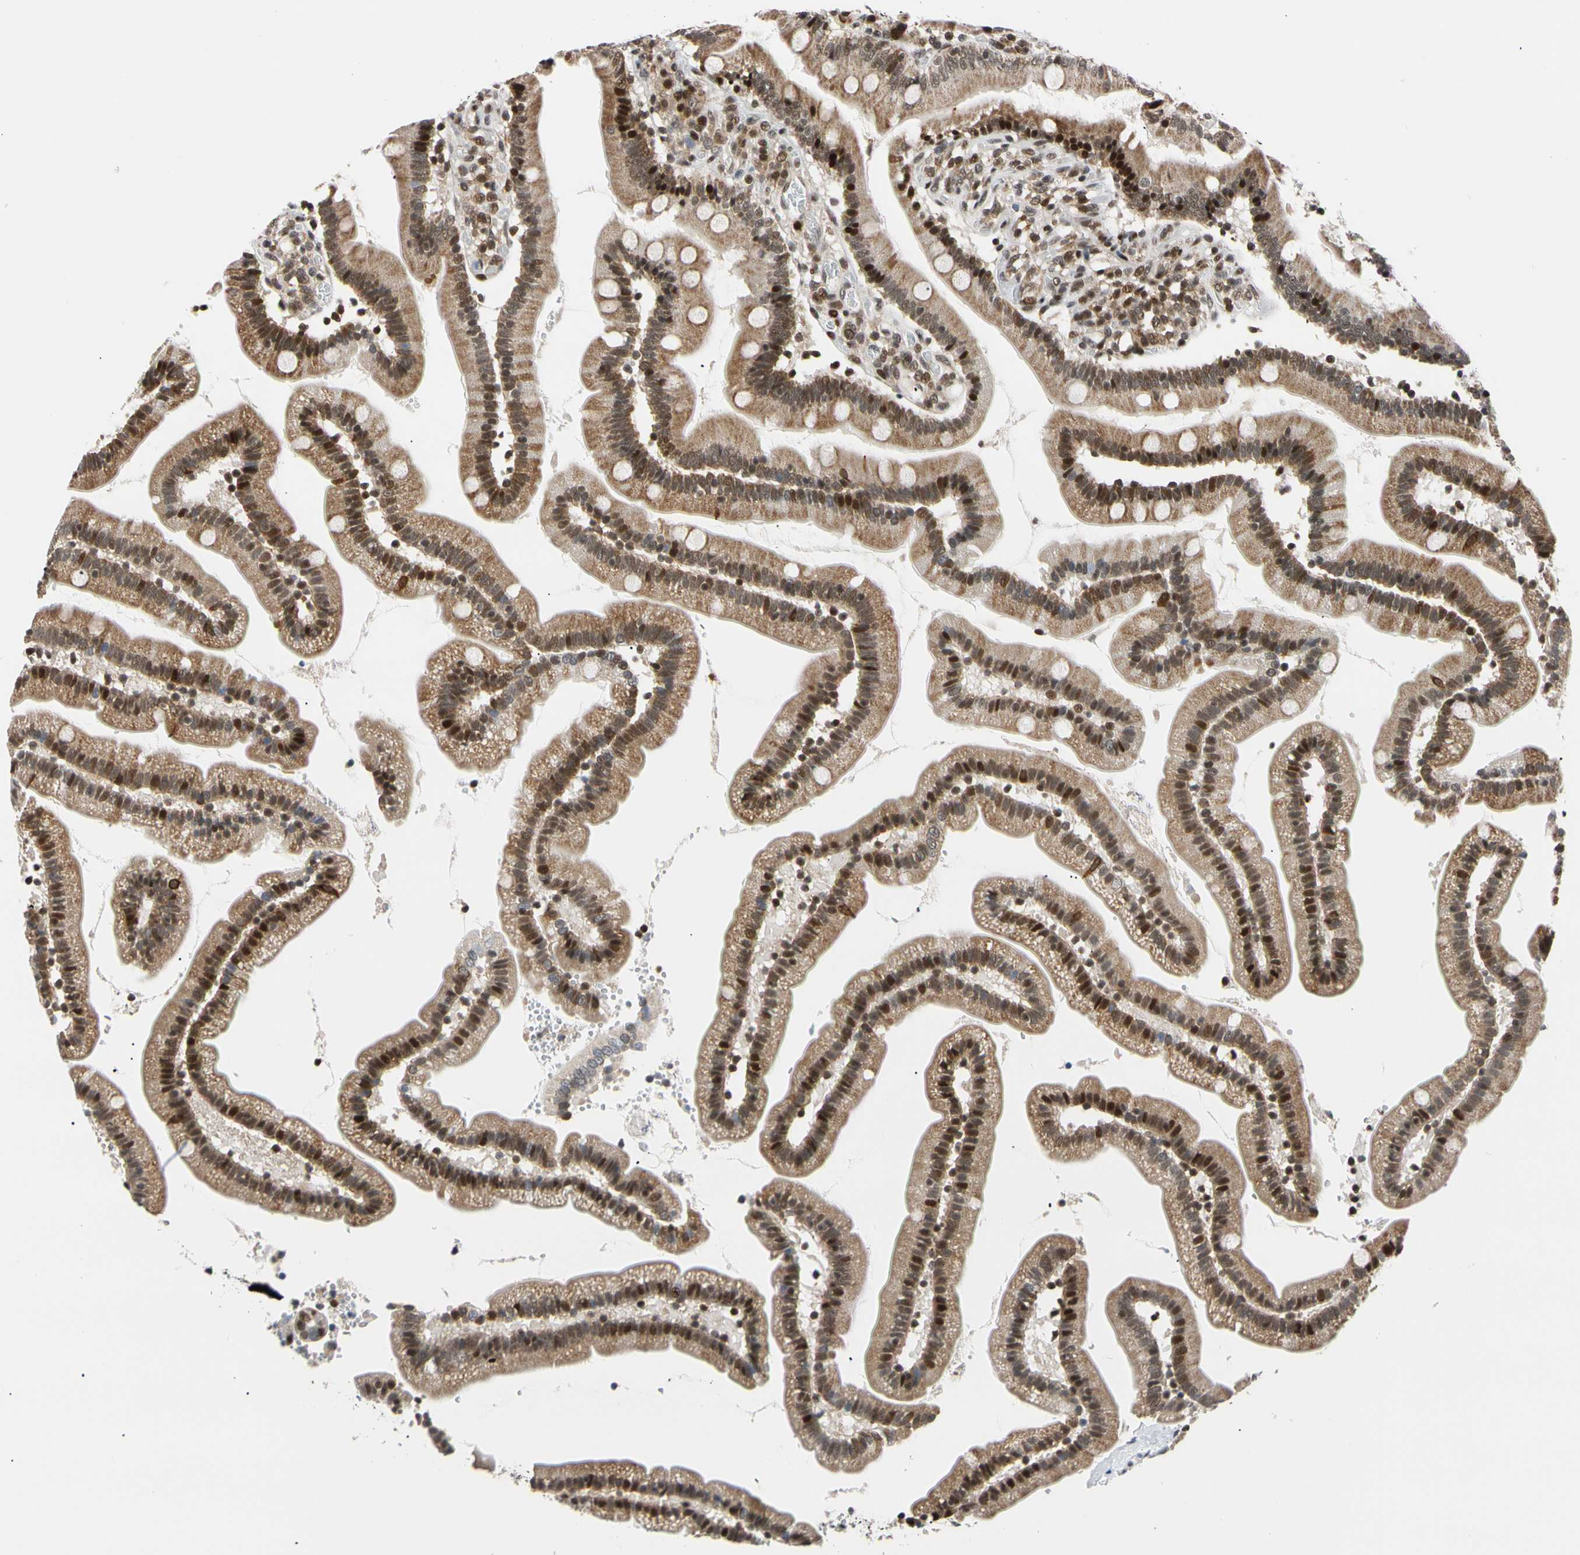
{"staining": {"intensity": "moderate", "quantity": ">75%", "location": "cytoplasmic/membranous,nuclear"}, "tissue": "duodenum", "cell_type": "Glandular cells", "image_type": "normal", "snomed": [{"axis": "morphology", "description": "Normal tissue, NOS"}, {"axis": "topography", "description": "Duodenum"}], "caption": "The histopathology image demonstrates a brown stain indicating the presence of a protein in the cytoplasmic/membranous,nuclear of glandular cells in duodenum. The staining is performed using DAB (3,3'-diaminobenzidine) brown chromogen to label protein expression. The nuclei are counter-stained blue using hematoxylin.", "gene": "E2F1", "patient": {"sex": "male", "age": 66}}